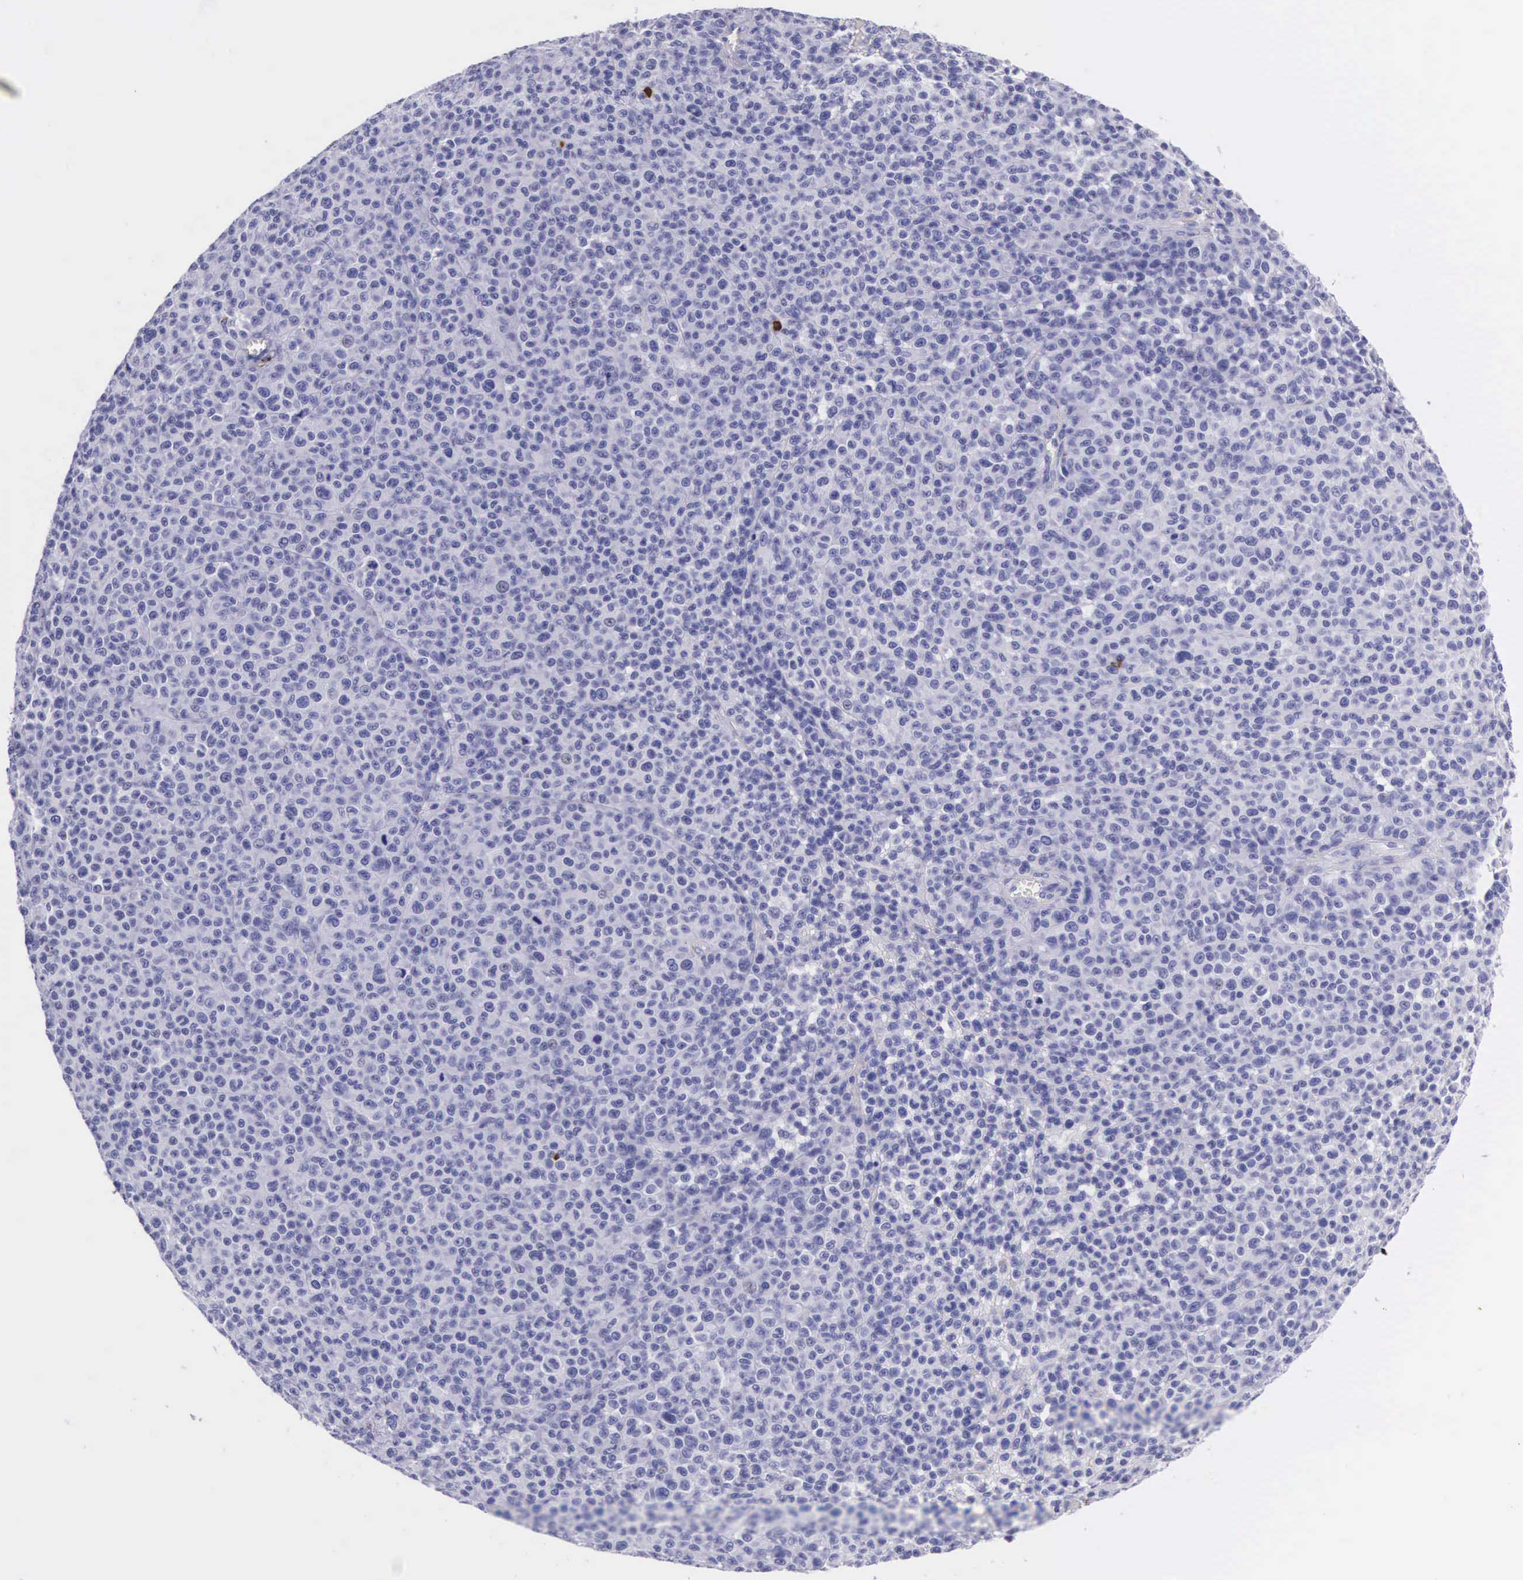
{"staining": {"intensity": "negative", "quantity": "none", "location": "none"}, "tissue": "melanoma", "cell_type": "Tumor cells", "image_type": "cancer", "snomed": [{"axis": "morphology", "description": "Malignant melanoma, Metastatic site"}, {"axis": "topography", "description": "Skin"}], "caption": "Immunohistochemistry (IHC) of malignant melanoma (metastatic site) exhibits no expression in tumor cells.", "gene": "FCN1", "patient": {"sex": "male", "age": 32}}